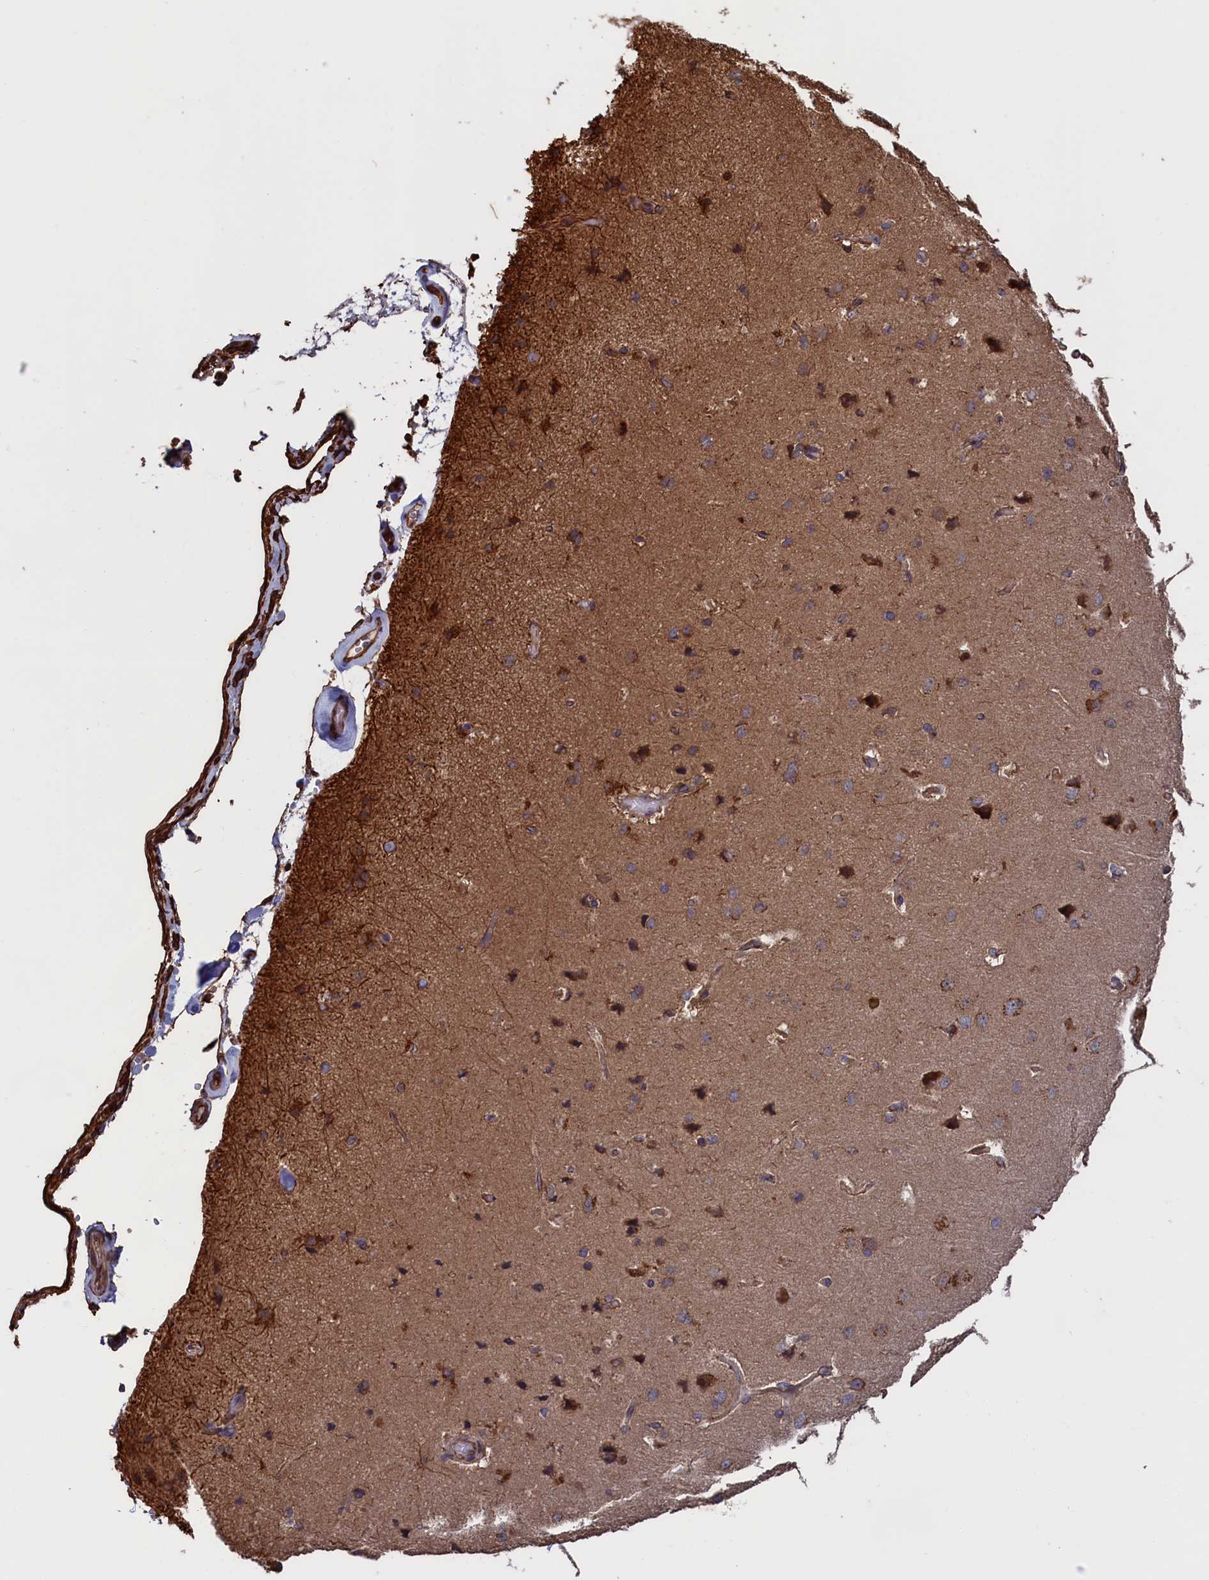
{"staining": {"intensity": "moderate", "quantity": ">75%", "location": "cytoplasmic/membranous"}, "tissue": "cerebral cortex", "cell_type": "Endothelial cells", "image_type": "normal", "snomed": [{"axis": "morphology", "description": "Normal tissue, NOS"}, {"axis": "topography", "description": "Cerebral cortex"}], "caption": "IHC image of normal human cerebral cortex stained for a protein (brown), which displays medium levels of moderate cytoplasmic/membranous positivity in approximately >75% of endothelial cells.", "gene": "CCDC124", "patient": {"sex": "male", "age": 62}}